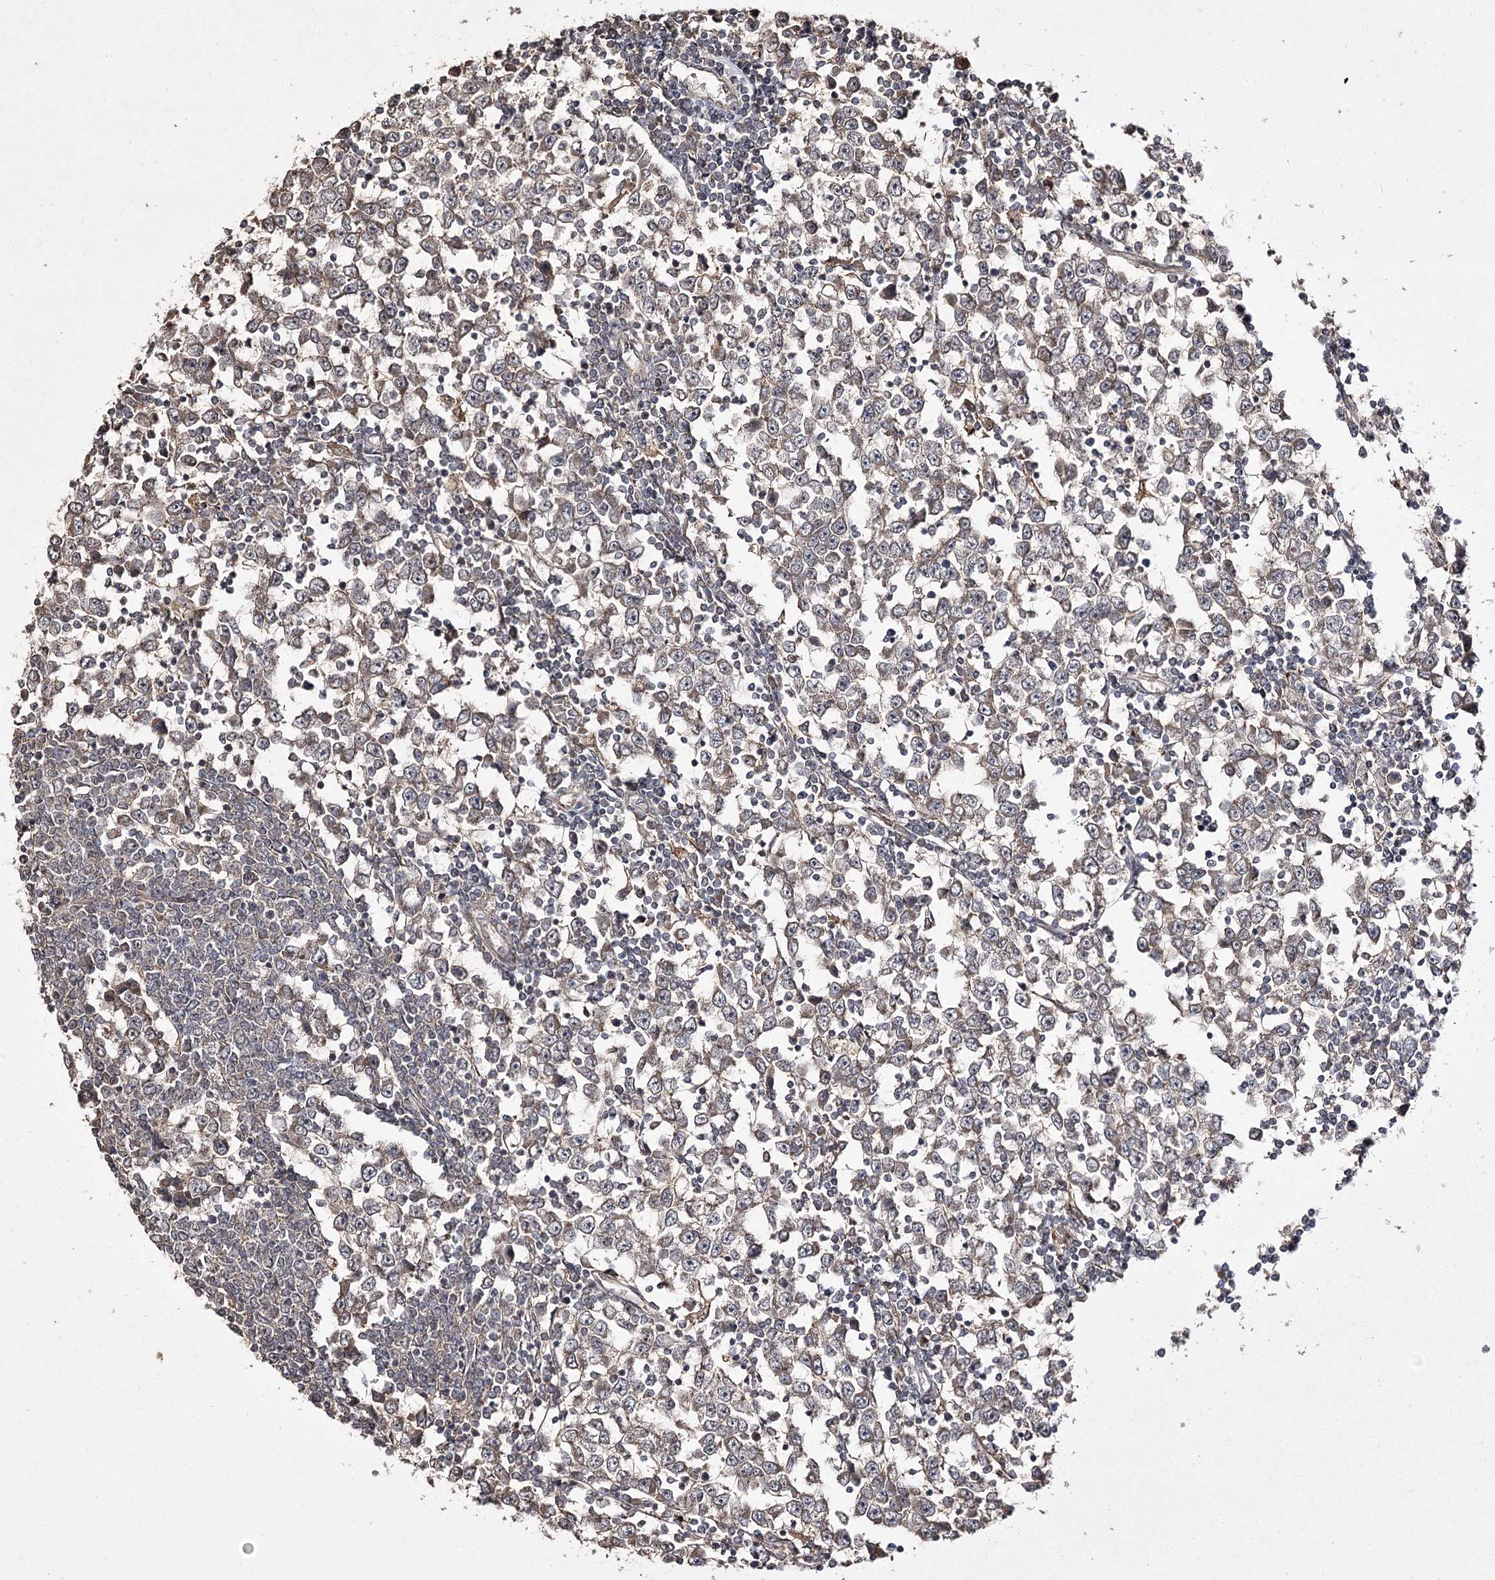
{"staining": {"intensity": "weak", "quantity": ">75%", "location": "cytoplasmic/membranous"}, "tissue": "testis cancer", "cell_type": "Tumor cells", "image_type": "cancer", "snomed": [{"axis": "morphology", "description": "Seminoma, NOS"}, {"axis": "topography", "description": "Testis"}], "caption": "This is a histology image of immunohistochemistry staining of testis cancer (seminoma), which shows weak positivity in the cytoplasmic/membranous of tumor cells.", "gene": "FANCL", "patient": {"sex": "male", "age": 65}}